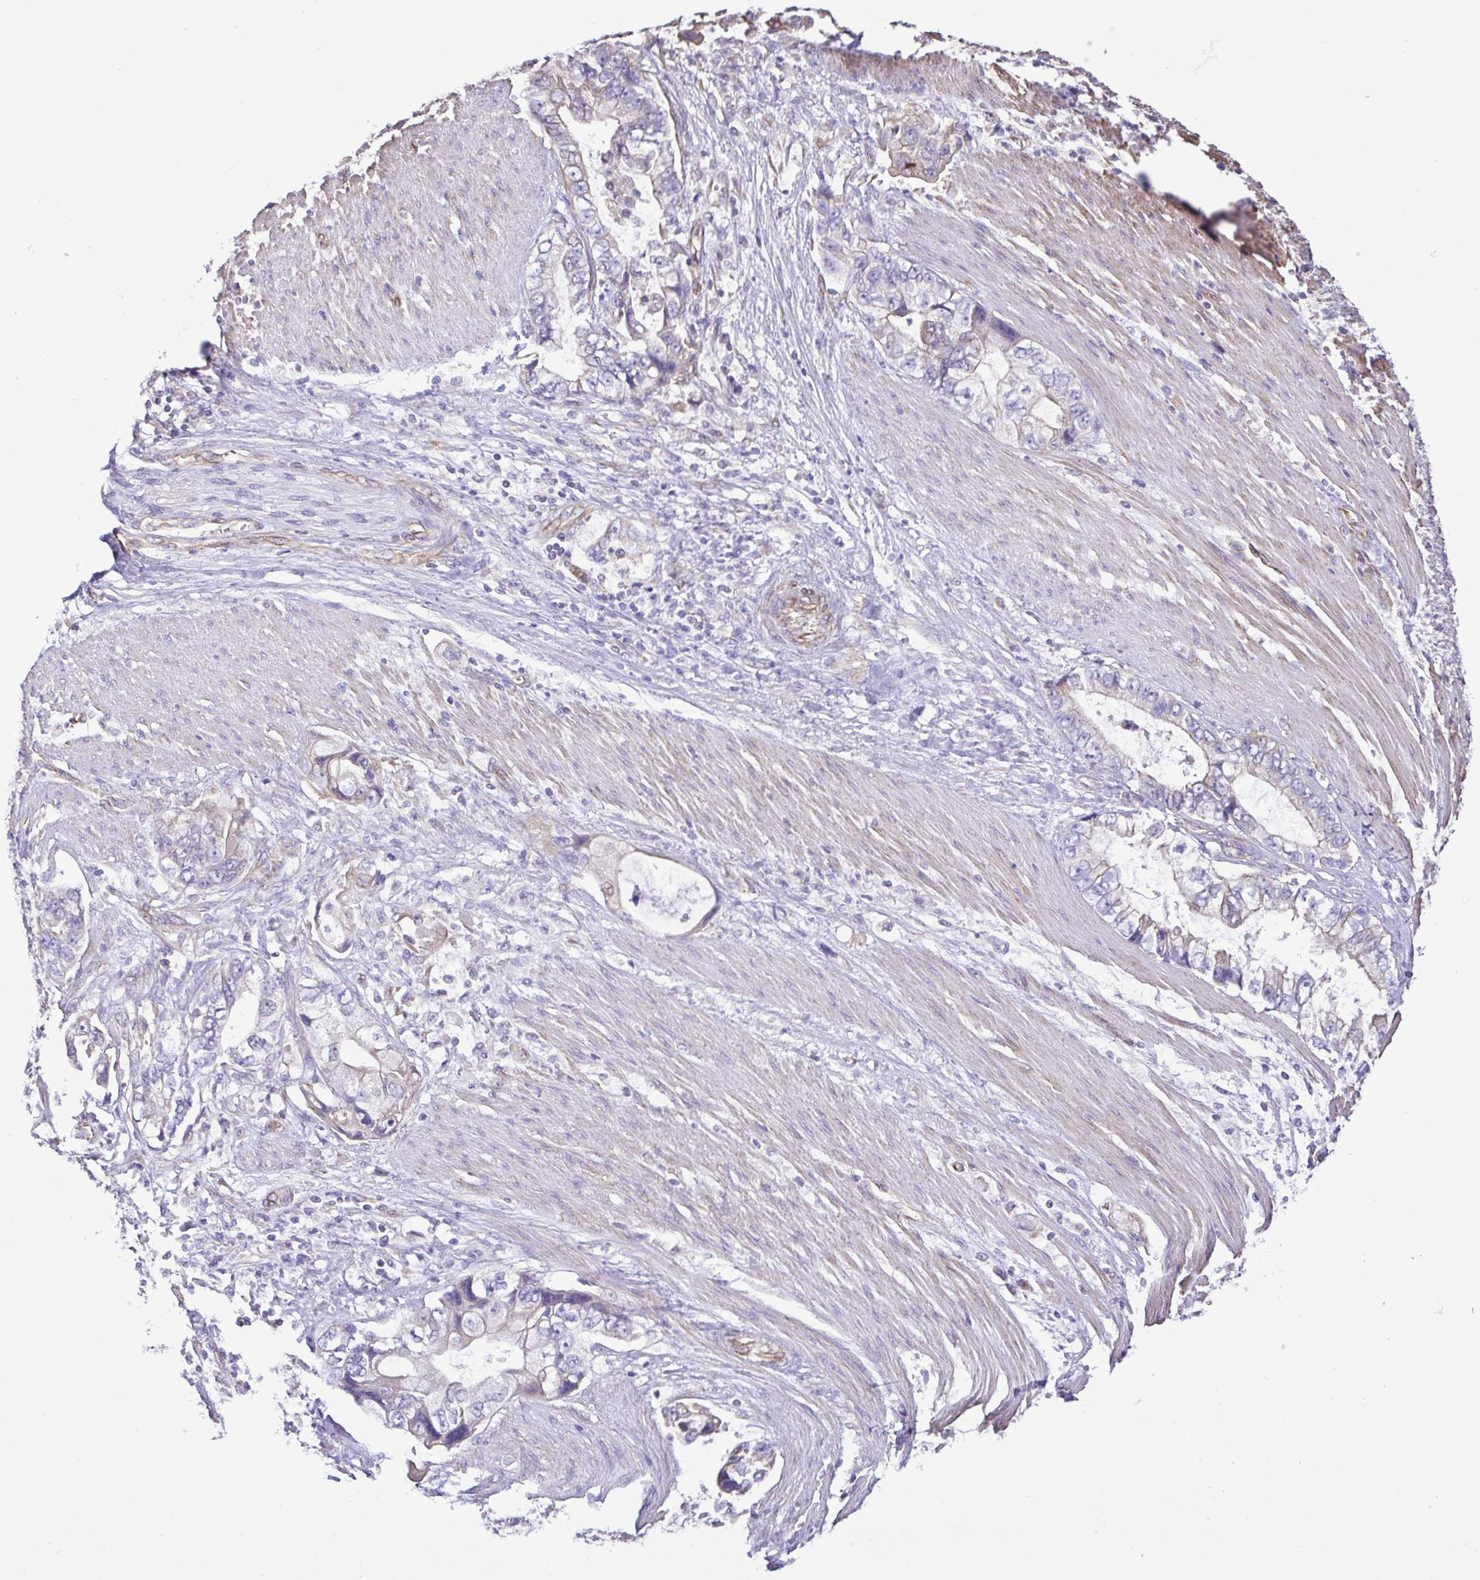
{"staining": {"intensity": "negative", "quantity": "none", "location": "none"}, "tissue": "stomach cancer", "cell_type": "Tumor cells", "image_type": "cancer", "snomed": [{"axis": "morphology", "description": "Adenocarcinoma, NOS"}, {"axis": "topography", "description": "Pancreas"}, {"axis": "topography", "description": "Stomach, upper"}], "caption": "A high-resolution photomicrograph shows IHC staining of adenocarcinoma (stomach), which demonstrates no significant staining in tumor cells.", "gene": "FLT1", "patient": {"sex": "male", "age": 77}}